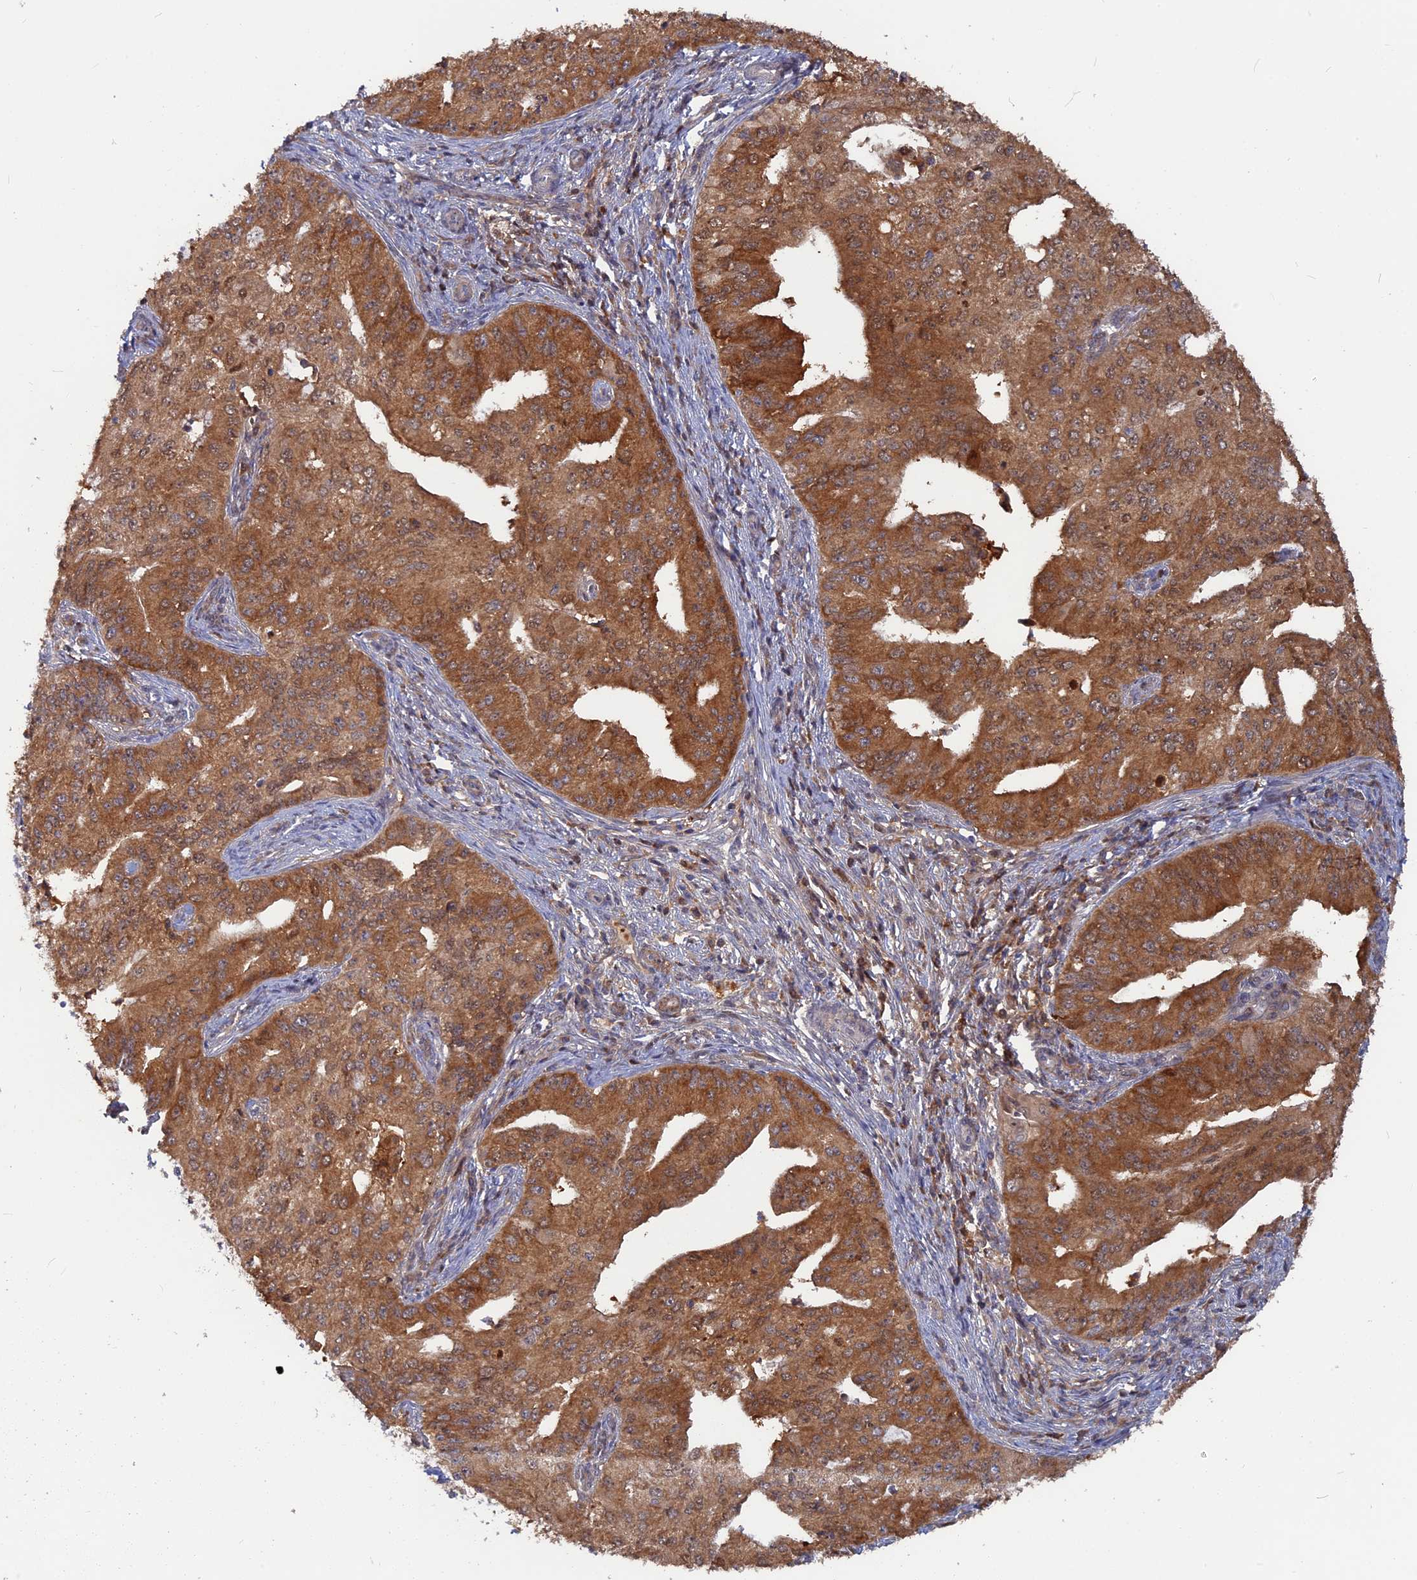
{"staining": {"intensity": "moderate", "quantity": ">75%", "location": "cytoplasmic/membranous"}, "tissue": "endometrial cancer", "cell_type": "Tumor cells", "image_type": "cancer", "snomed": [{"axis": "morphology", "description": "Adenocarcinoma, NOS"}, {"axis": "topography", "description": "Endometrium"}], "caption": "Immunohistochemical staining of human endometrial cancer (adenocarcinoma) exhibits moderate cytoplasmic/membranous protein staining in approximately >75% of tumor cells.", "gene": "BLVRA", "patient": {"sex": "female", "age": 50}}